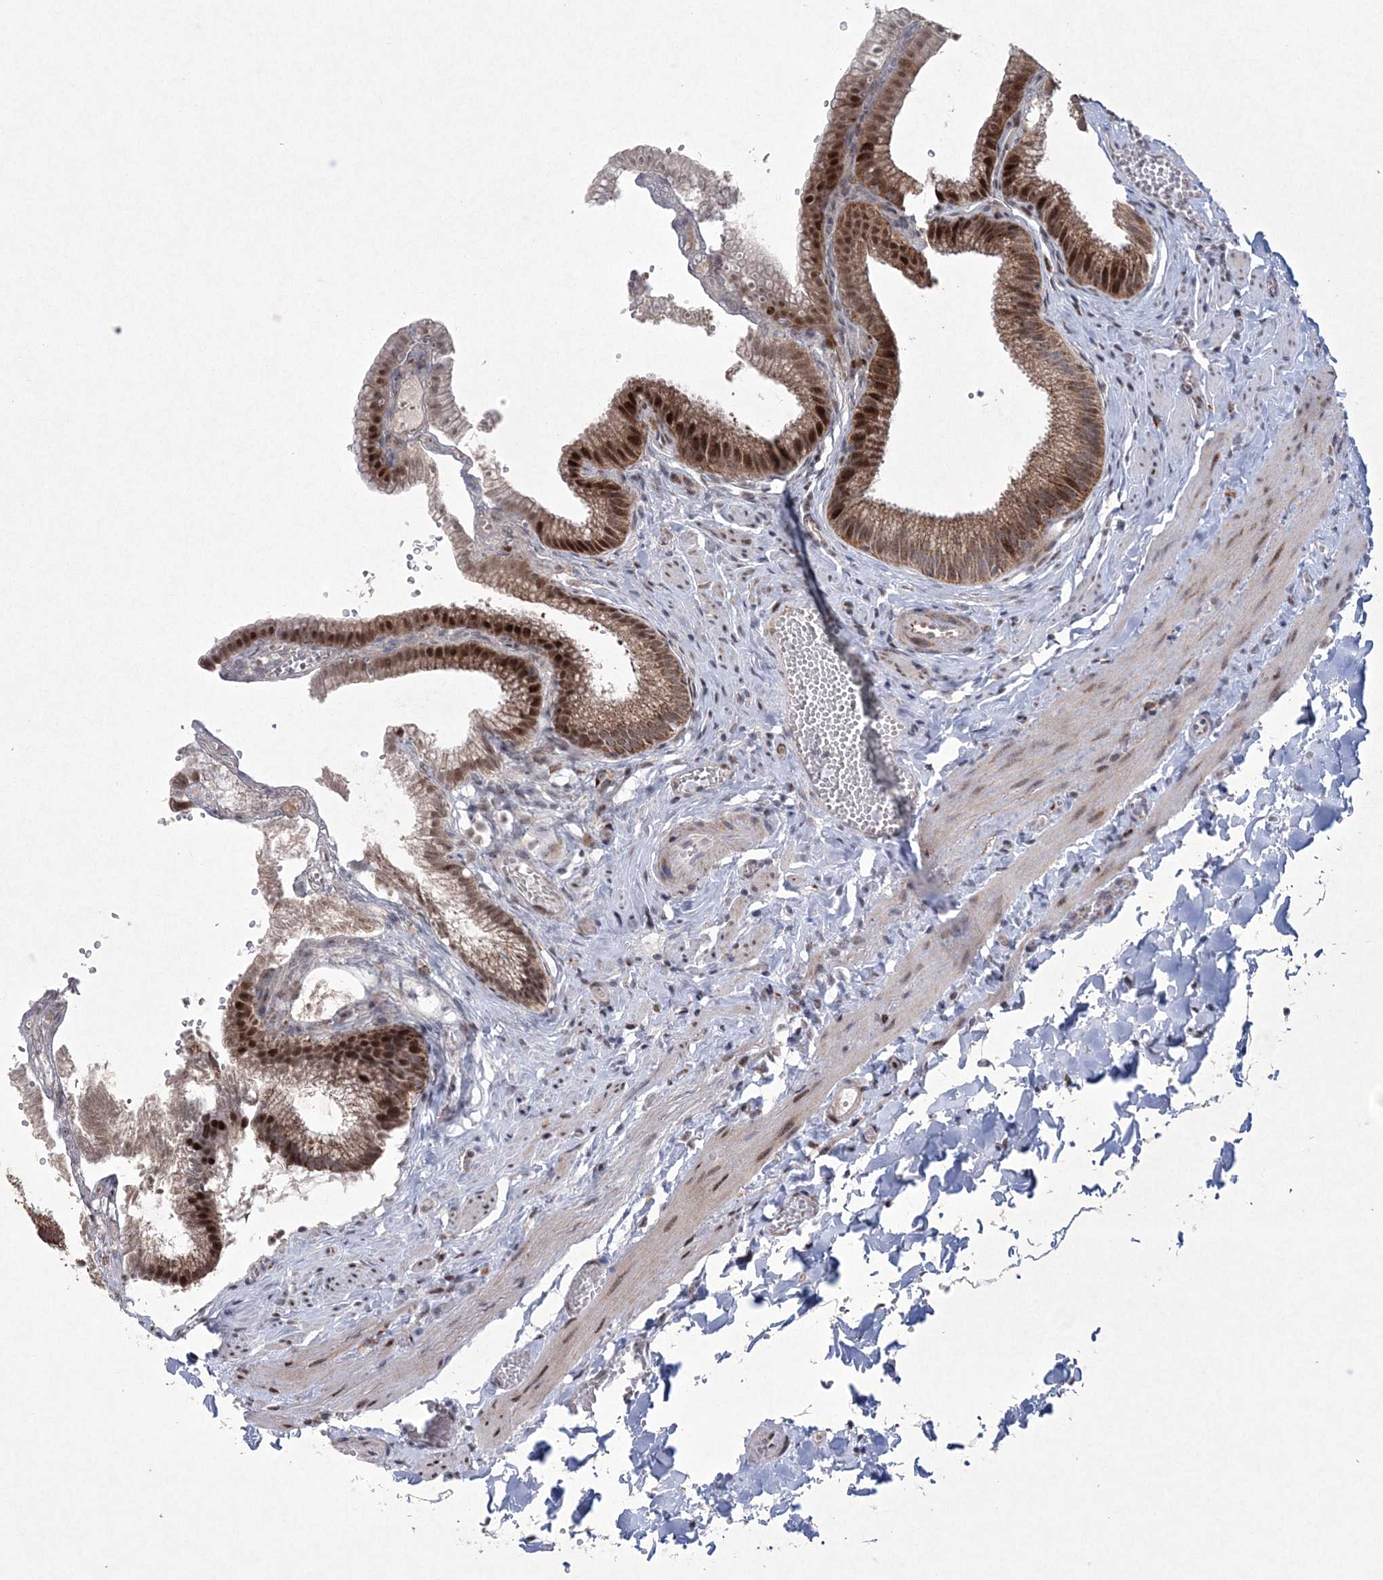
{"staining": {"intensity": "strong", "quantity": ">75%", "location": "cytoplasmic/membranous,nuclear"}, "tissue": "gallbladder", "cell_type": "Glandular cells", "image_type": "normal", "snomed": [{"axis": "morphology", "description": "Normal tissue, NOS"}, {"axis": "topography", "description": "Gallbladder"}], "caption": "Immunohistochemical staining of benign human gallbladder demonstrates high levels of strong cytoplasmic/membranous,nuclear staining in approximately >75% of glandular cells. (DAB (3,3'-diaminobenzidine) IHC with brightfield microscopy, high magnification).", "gene": "CES4A", "patient": {"sex": "male", "age": 38}}